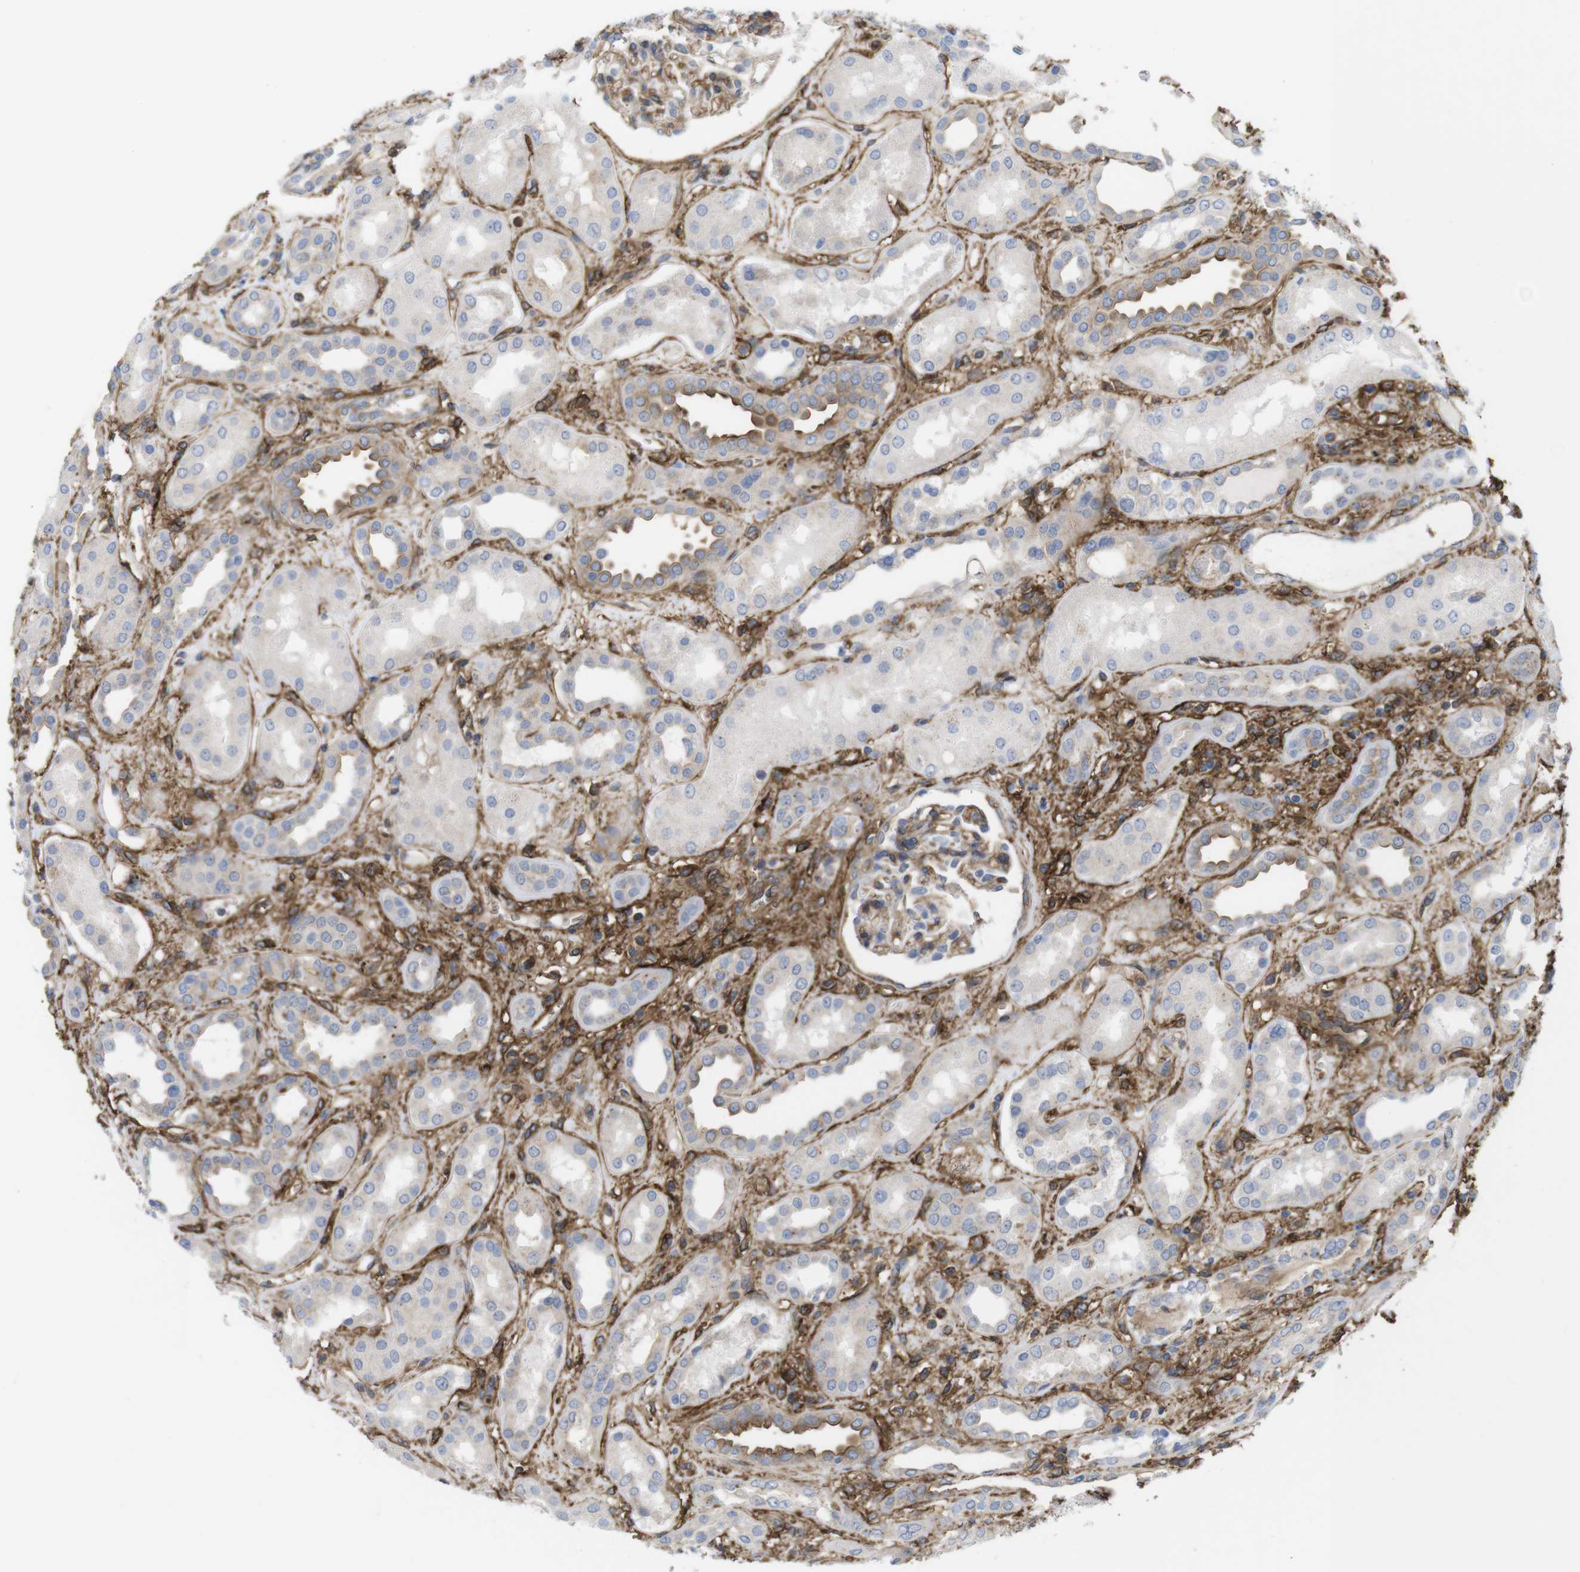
{"staining": {"intensity": "moderate", "quantity": "25%-75%", "location": "cytoplasmic/membranous"}, "tissue": "kidney", "cell_type": "Cells in glomeruli", "image_type": "normal", "snomed": [{"axis": "morphology", "description": "Normal tissue, NOS"}, {"axis": "topography", "description": "Kidney"}], "caption": "Immunohistochemistry (IHC) (DAB (3,3'-diaminobenzidine)) staining of unremarkable human kidney shows moderate cytoplasmic/membranous protein expression in approximately 25%-75% of cells in glomeruli. (DAB (3,3'-diaminobenzidine) IHC with brightfield microscopy, high magnification).", "gene": "CYBRD1", "patient": {"sex": "male", "age": 59}}